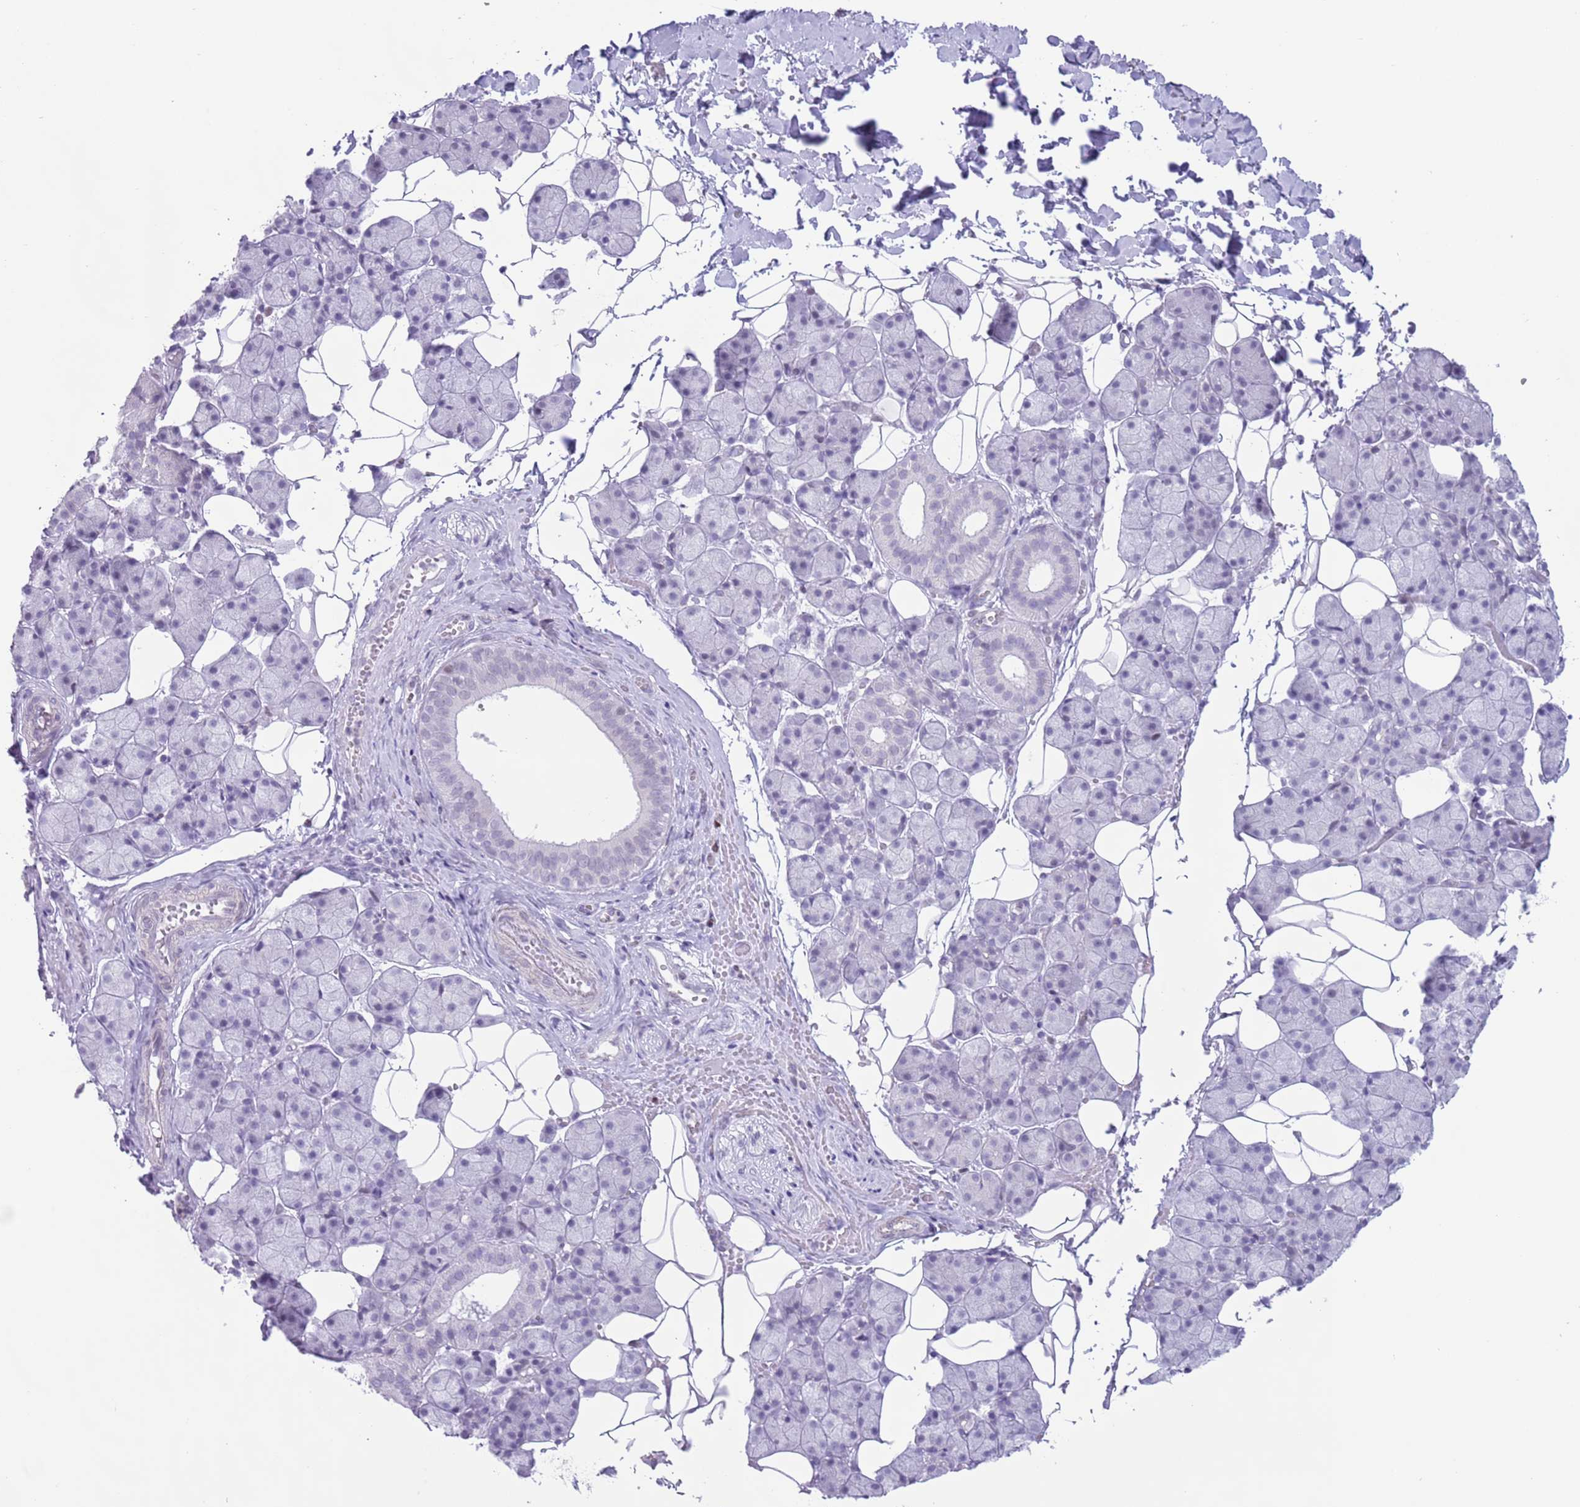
{"staining": {"intensity": "negative", "quantity": "none", "location": "none"}, "tissue": "salivary gland", "cell_type": "Glandular cells", "image_type": "normal", "snomed": [{"axis": "morphology", "description": "Normal tissue, NOS"}, {"axis": "topography", "description": "Salivary gland"}], "caption": "Human salivary gland stained for a protein using immunohistochemistry displays no positivity in glandular cells.", "gene": "MFSD10", "patient": {"sex": "female", "age": 33}}